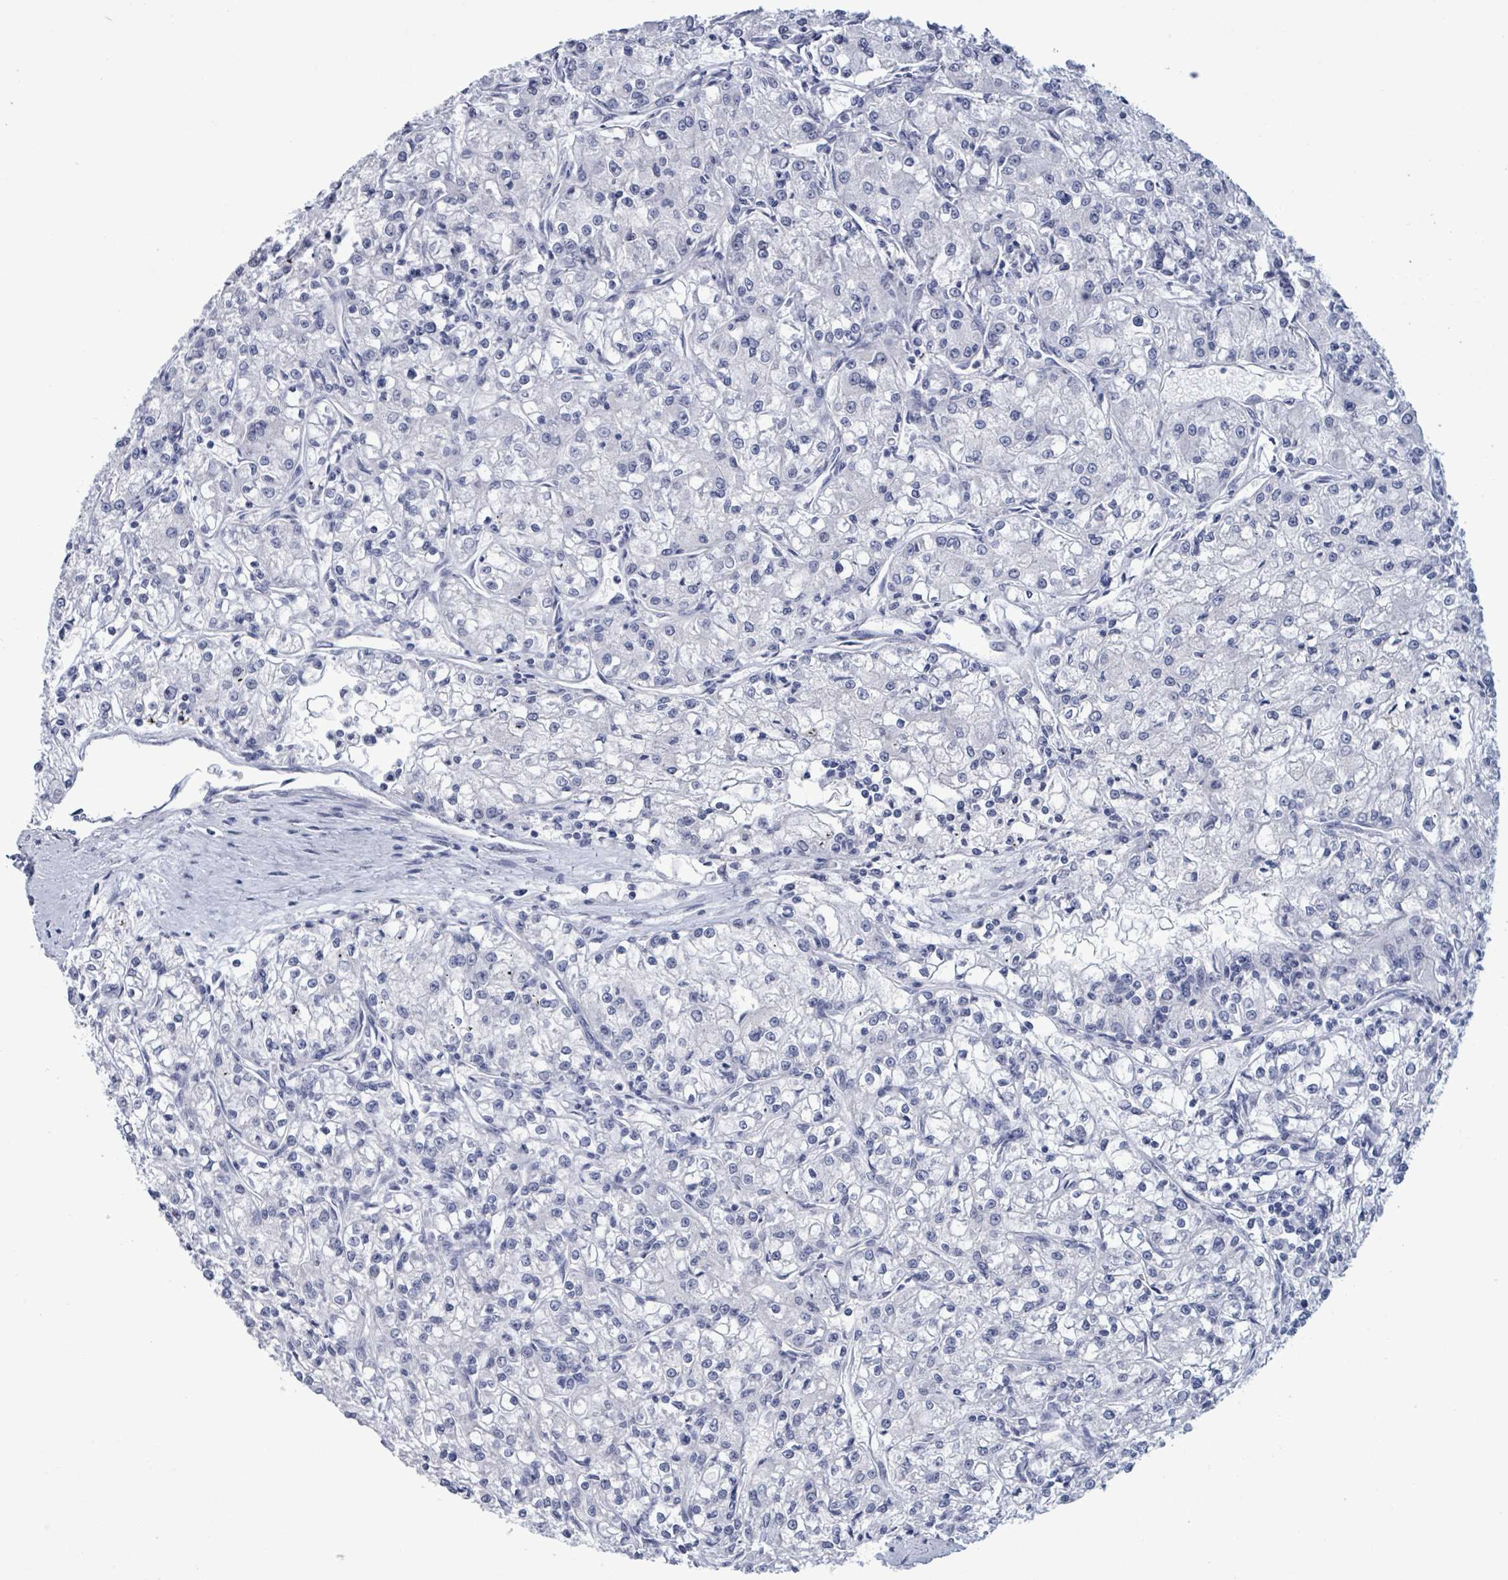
{"staining": {"intensity": "negative", "quantity": "none", "location": "none"}, "tissue": "renal cancer", "cell_type": "Tumor cells", "image_type": "cancer", "snomed": [{"axis": "morphology", "description": "Adenocarcinoma, NOS"}, {"axis": "topography", "description": "Kidney"}], "caption": "IHC photomicrograph of neoplastic tissue: renal cancer stained with DAB shows no significant protein staining in tumor cells. (DAB (3,3'-diaminobenzidine) immunohistochemistry with hematoxylin counter stain).", "gene": "NKX2-1", "patient": {"sex": "female", "age": 59}}